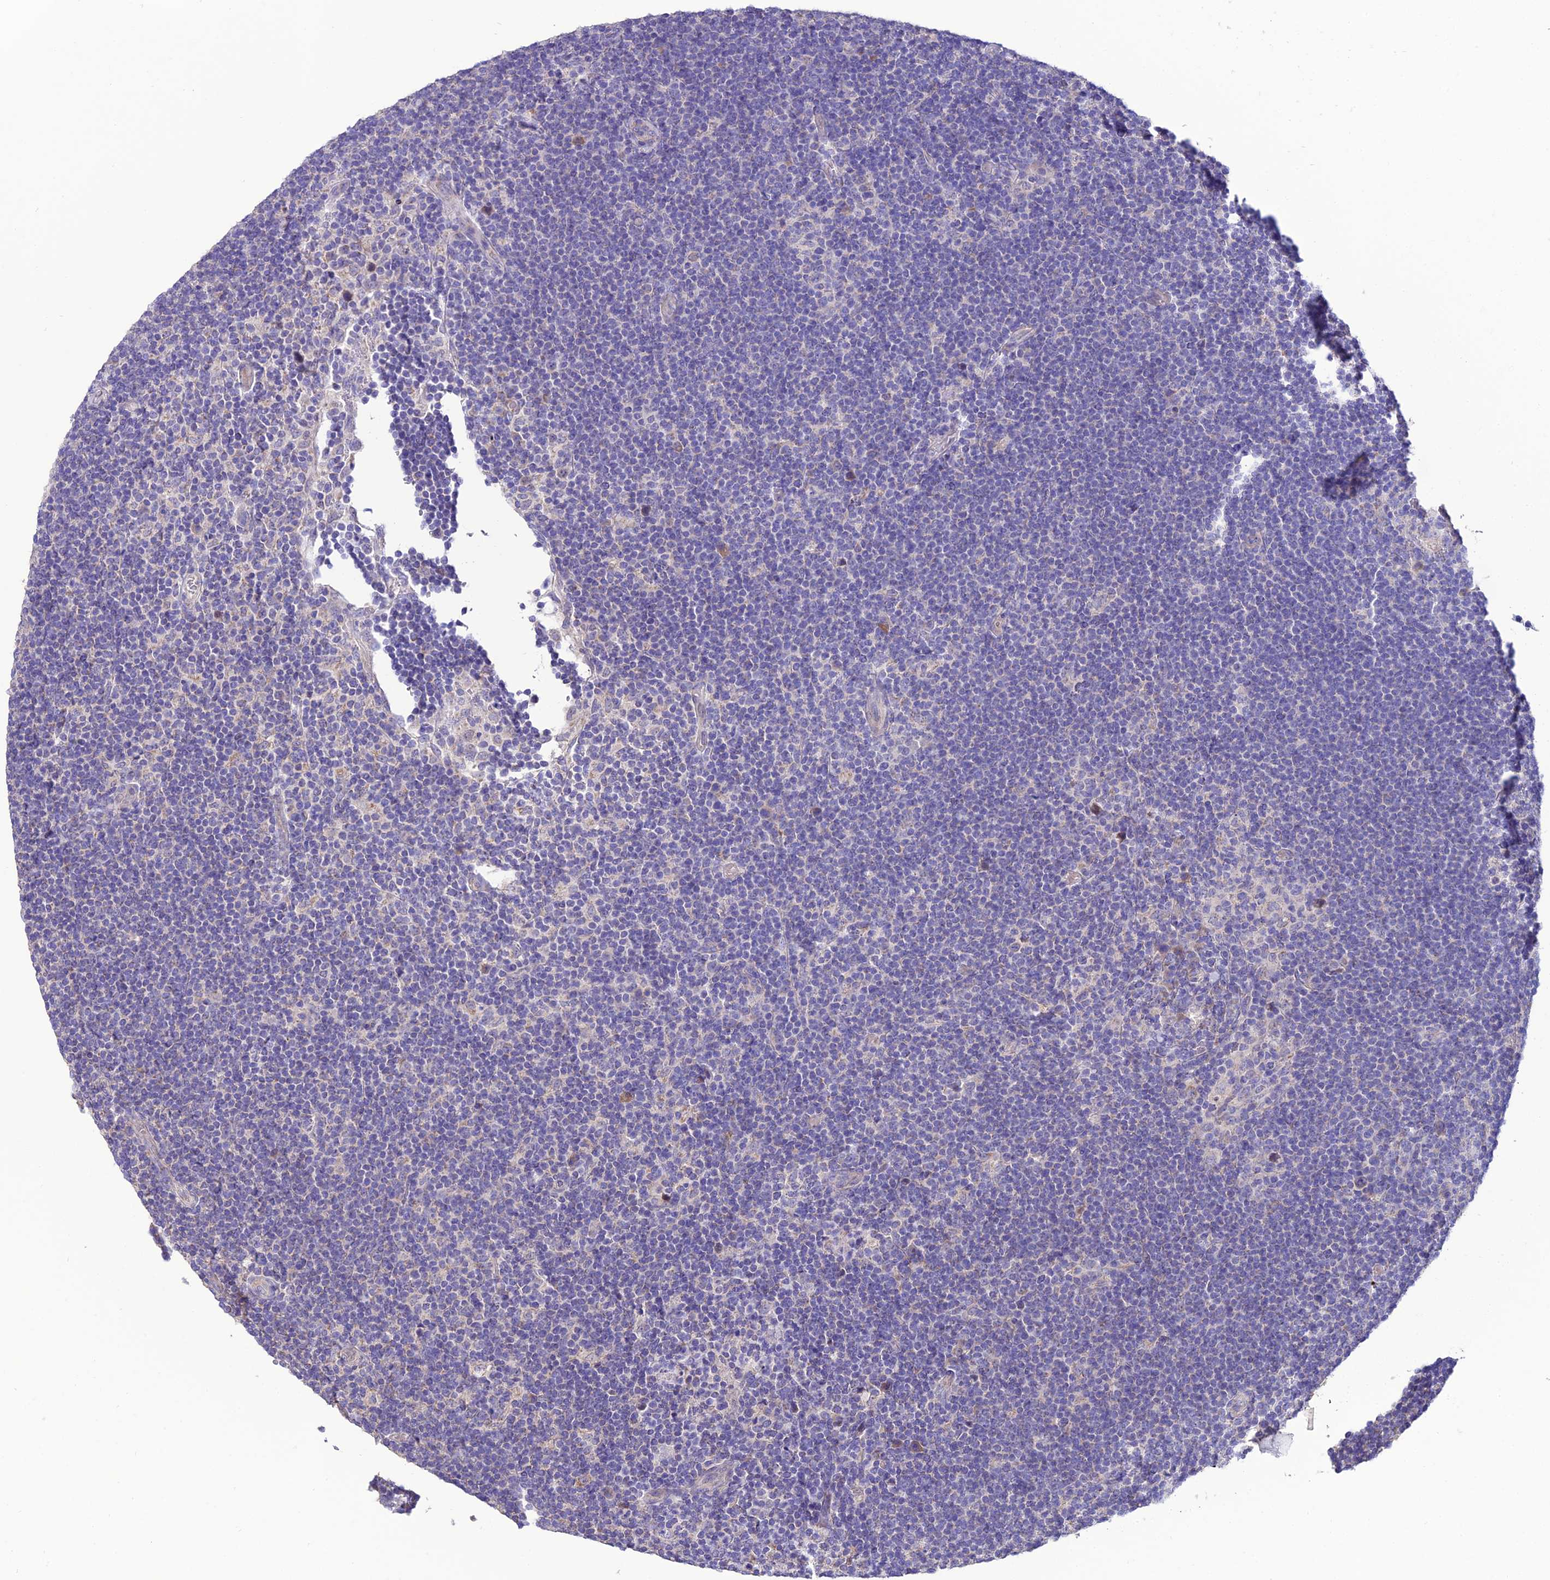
{"staining": {"intensity": "negative", "quantity": "none", "location": "none"}, "tissue": "lymphoma", "cell_type": "Tumor cells", "image_type": "cancer", "snomed": [{"axis": "morphology", "description": "Hodgkin's disease, NOS"}, {"axis": "topography", "description": "Lymph node"}], "caption": "Lymphoma stained for a protein using immunohistochemistry shows no staining tumor cells.", "gene": "HOGA1", "patient": {"sex": "female", "age": 57}}